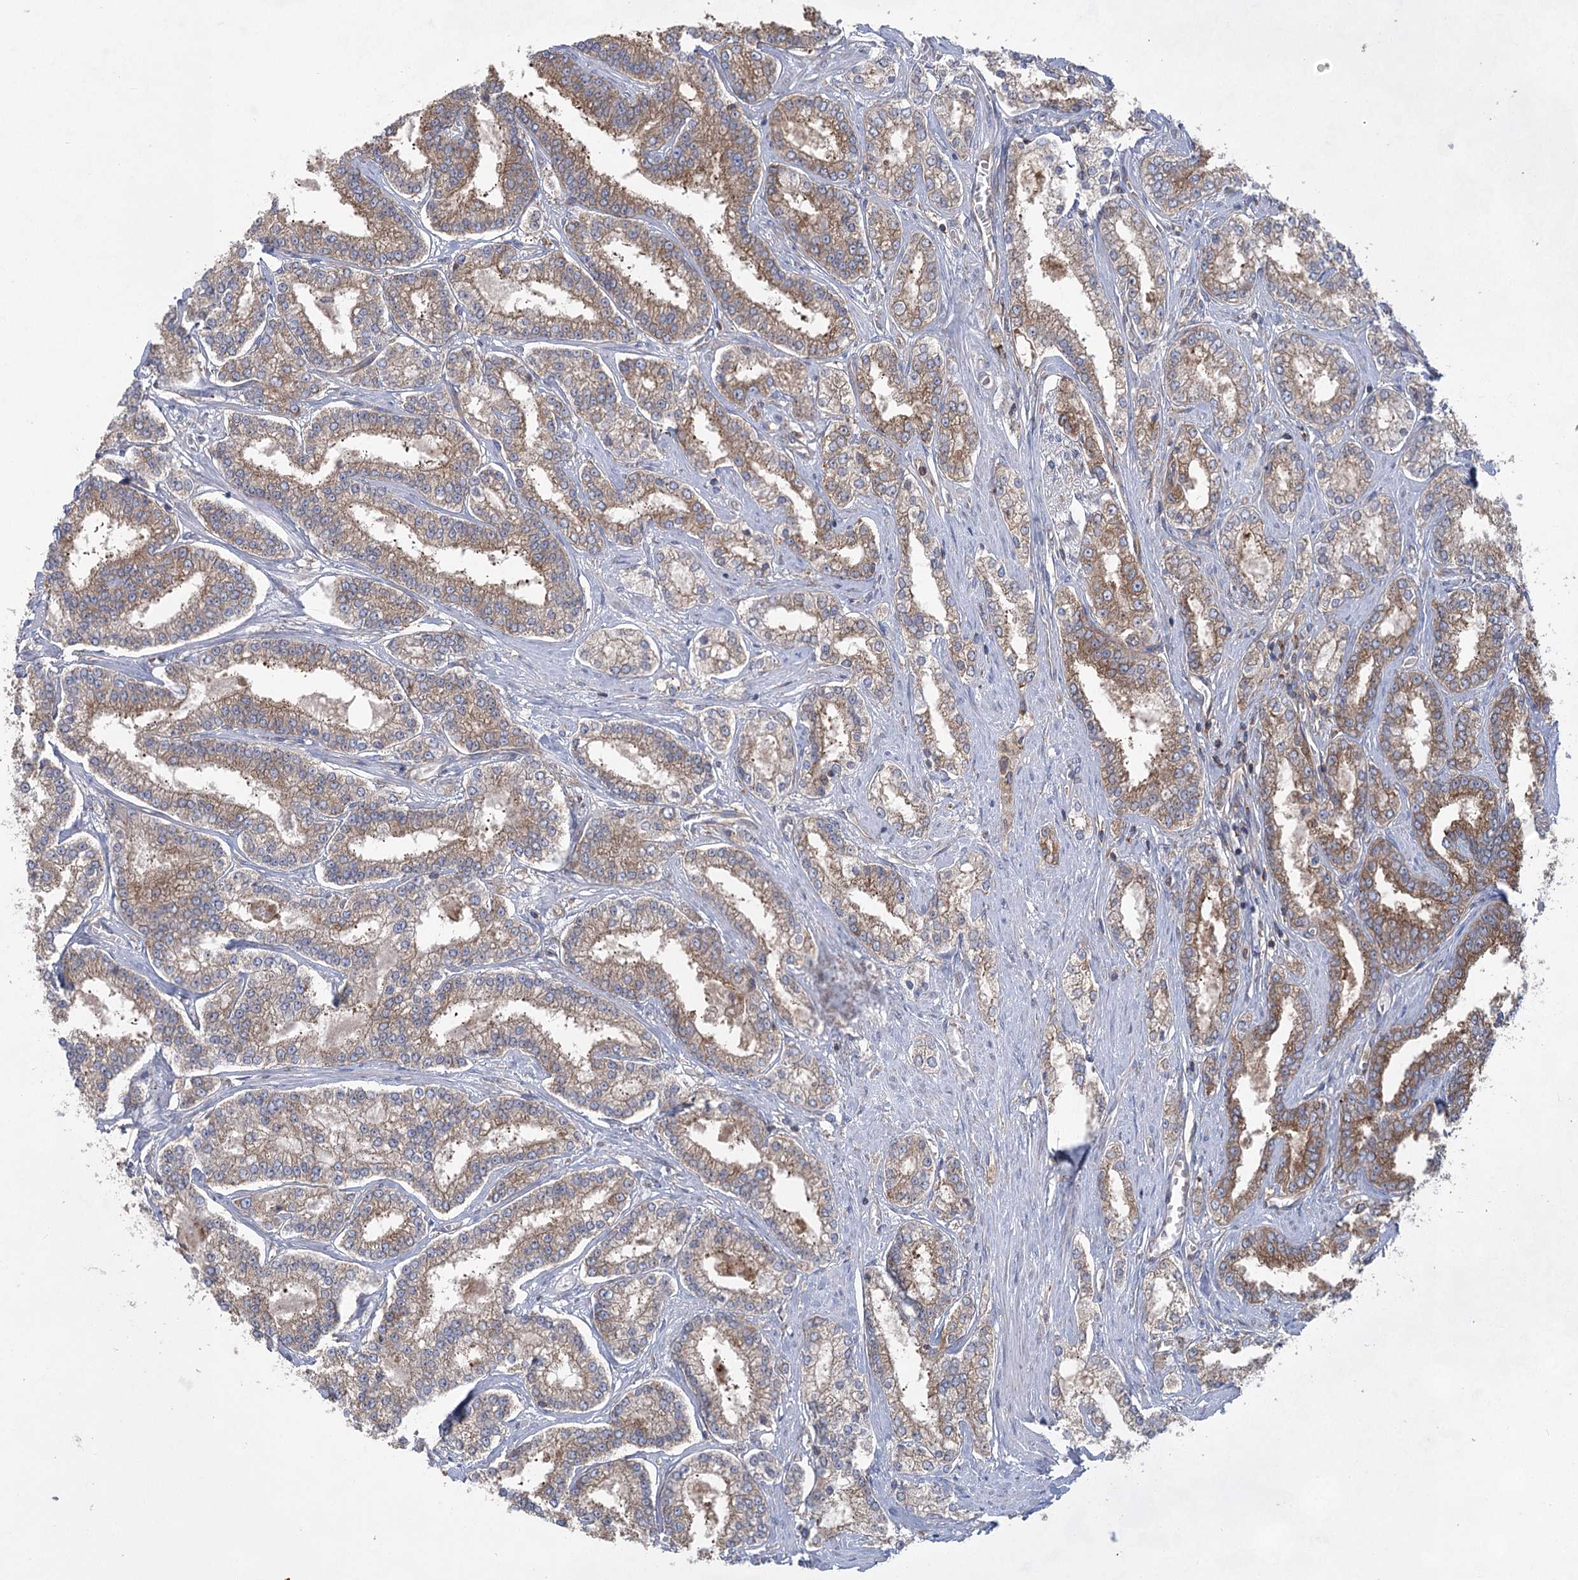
{"staining": {"intensity": "moderate", "quantity": ">75%", "location": "cytoplasmic/membranous"}, "tissue": "prostate cancer", "cell_type": "Tumor cells", "image_type": "cancer", "snomed": [{"axis": "morphology", "description": "Normal tissue, NOS"}, {"axis": "morphology", "description": "Adenocarcinoma, High grade"}, {"axis": "topography", "description": "Prostate"}], "caption": "Prostate cancer was stained to show a protein in brown. There is medium levels of moderate cytoplasmic/membranous expression in approximately >75% of tumor cells. The staining was performed using DAB (3,3'-diaminobenzidine) to visualize the protein expression in brown, while the nuclei were stained in blue with hematoxylin (Magnification: 20x).", "gene": "EIF3A", "patient": {"sex": "male", "age": 83}}